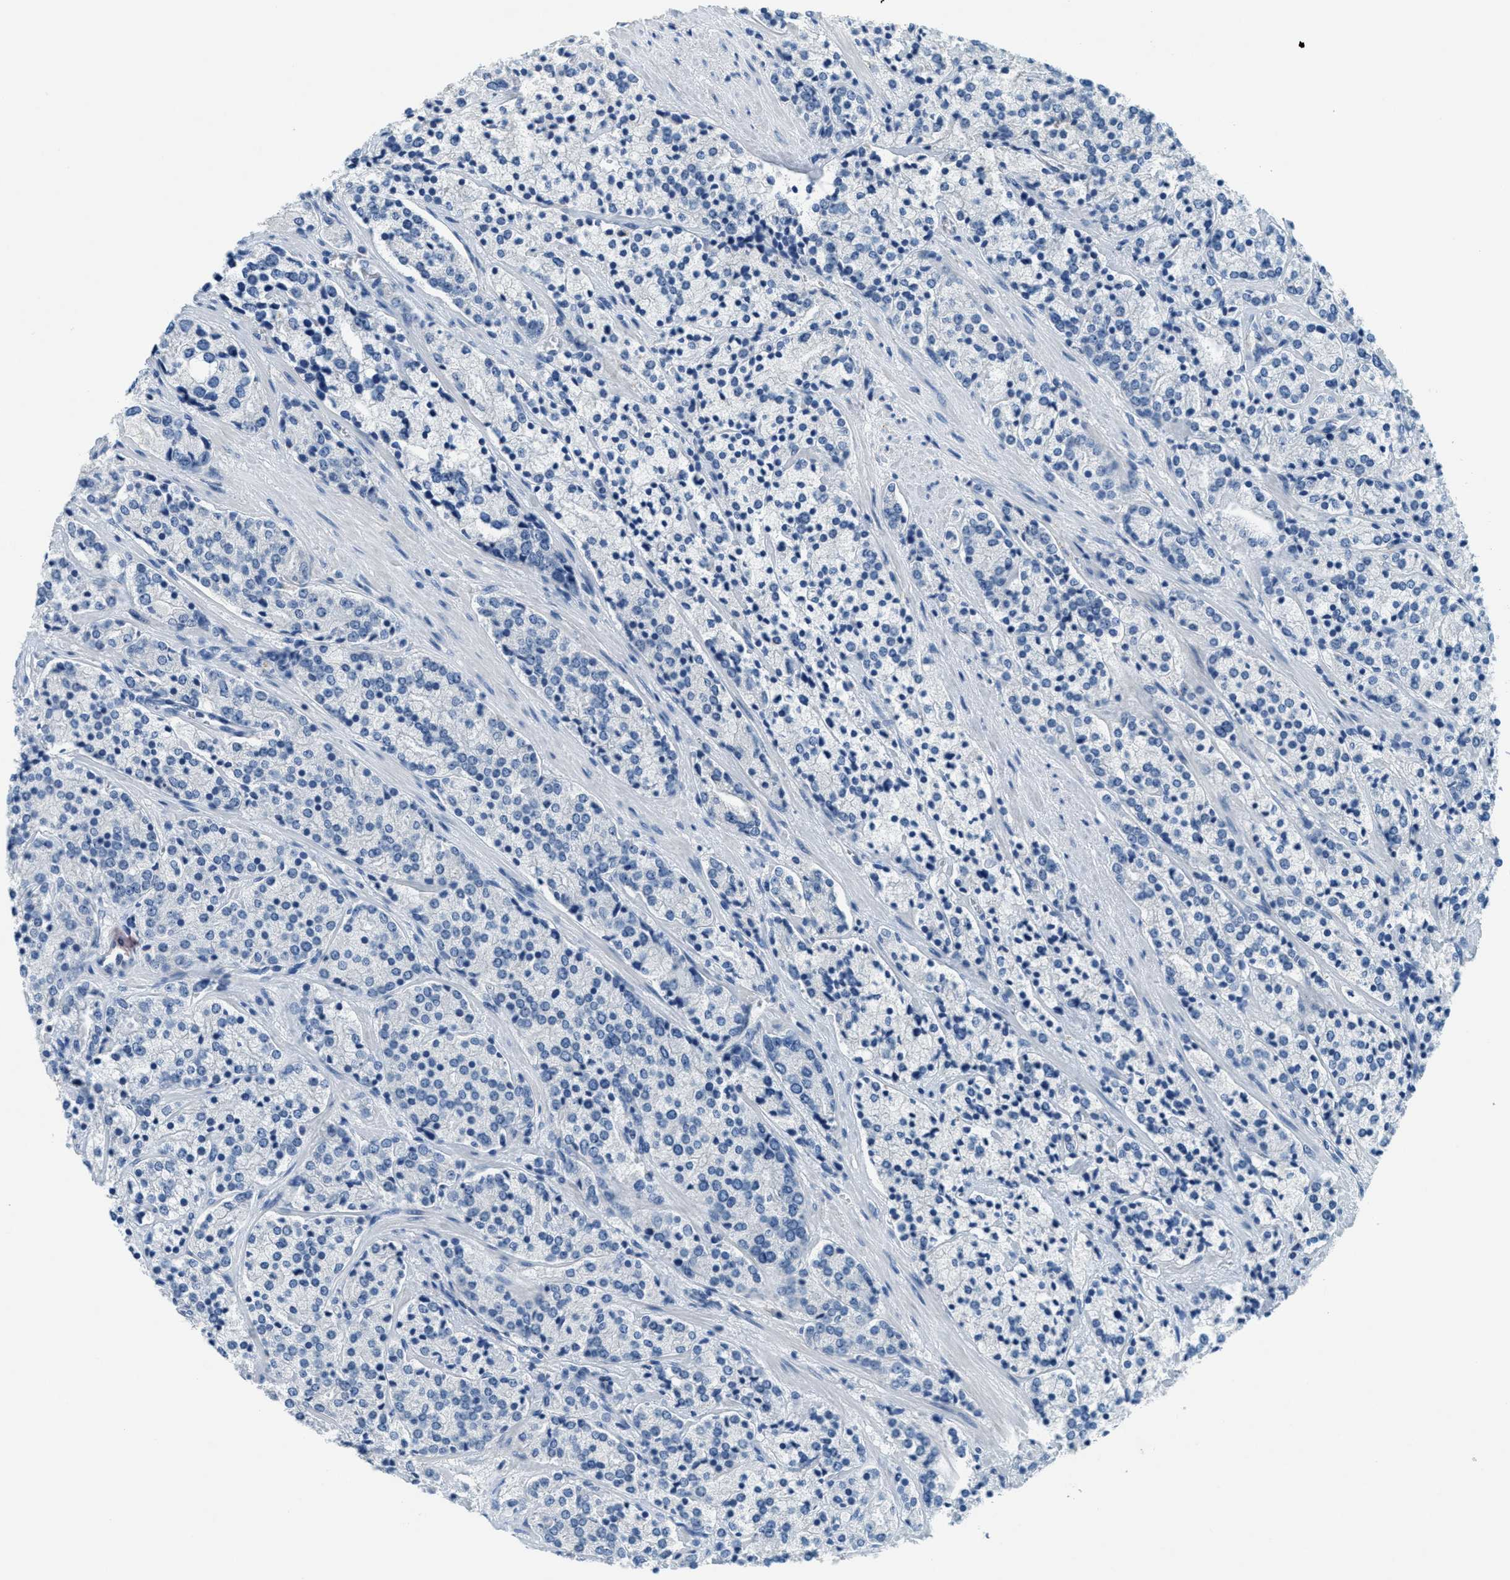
{"staining": {"intensity": "negative", "quantity": "none", "location": "none"}, "tissue": "prostate cancer", "cell_type": "Tumor cells", "image_type": "cancer", "snomed": [{"axis": "morphology", "description": "Adenocarcinoma, High grade"}, {"axis": "topography", "description": "Prostate"}], "caption": "High power microscopy photomicrograph of an immunohistochemistry micrograph of adenocarcinoma (high-grade) (prostate), revealing no significant positivity in tumor cells.", "gene": "A2M", "patient": {"sex": "male", "age": 71}}